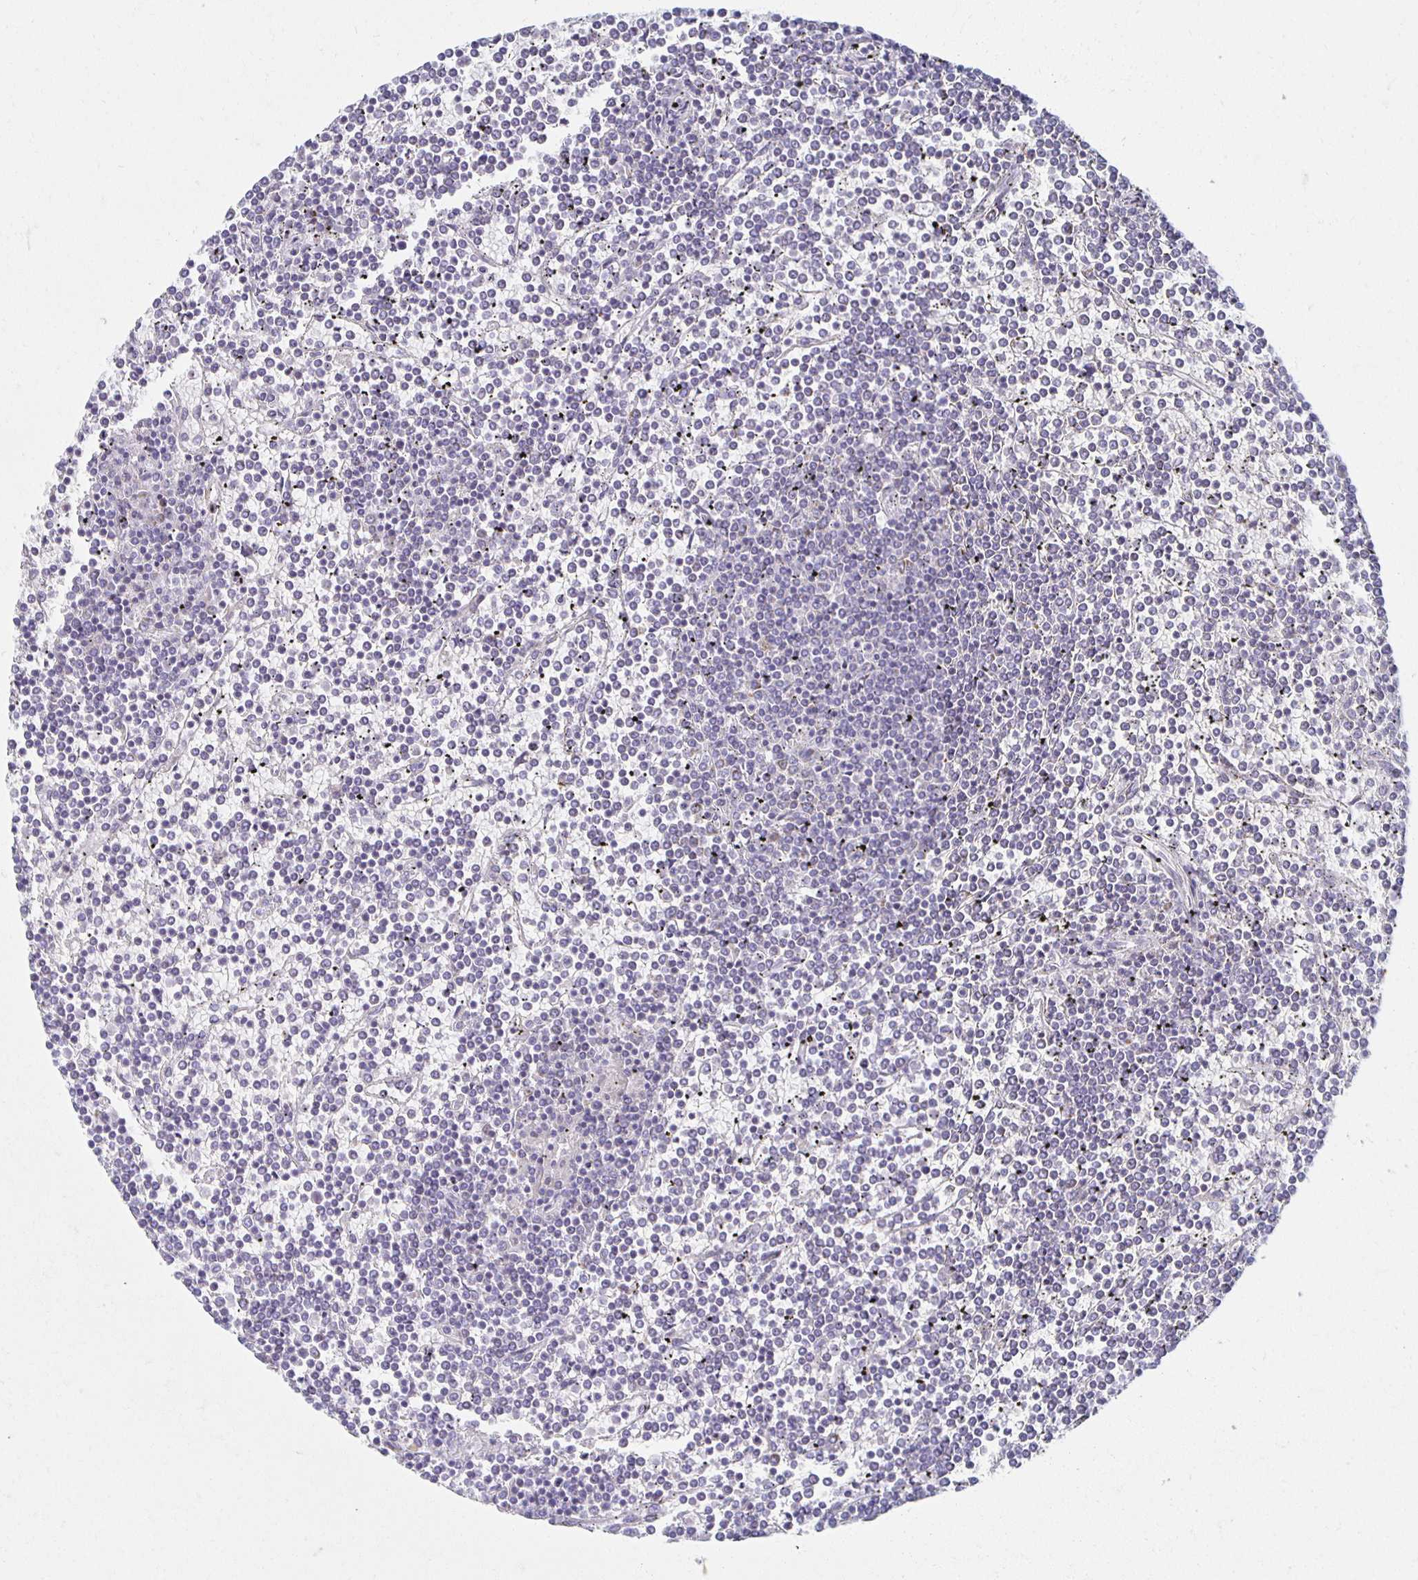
{"staining": {"intensity": "negative", "quantity": "none", "location": "none"}, "tissue": "lymphoma", "cell_type": "Tumor cells", "image_type": "cancer", "snomed": [{"axis": "morphology", "description": "Malignant lymphoma, non-Hodgkin's type, Low grade"}, {"axis": "topography", "description": "Spleen"}], "caption": "High magnification brightfield microscopy of lymphoma stained with DAB (3,3'-diaminobenzidine) (brown) and counterstained with hematoxylin (blue): tumor cells show no significant staining.", "gene": "TEX44", "patient": {"sex": "female", "age": 19}}